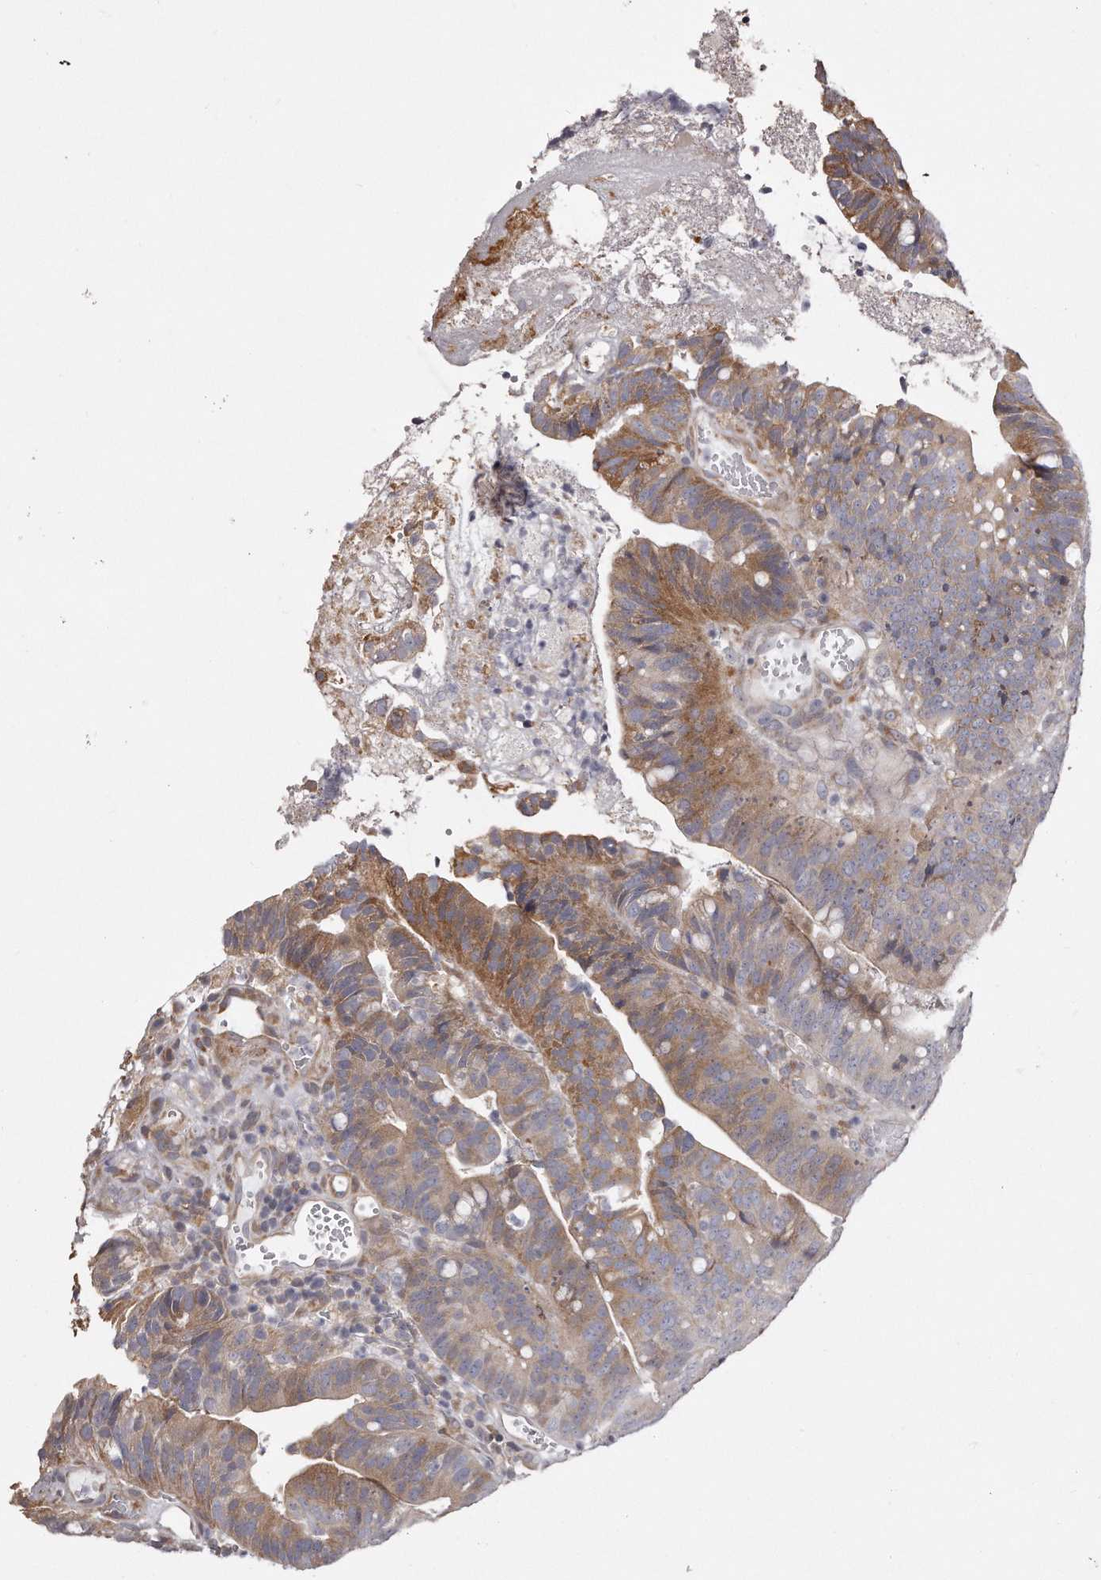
{"staining": {"intensity": "moderate", "quantity": "25%-75%", "location": "cytoplasmic/membranous"}, "tissue": "colorectal cancer", "cell_type": "Tumor cells", "image_type": "cancer", "snomed": [{"axis": "morphology", "description": "Adenocarcinoma, NOS"}, {"axis": "topography", "description": "Colon"}], "caption": "There is medium levels of moderate cytoplasmic/membranous positivity in tumor cells of adenocarcinoma (colorectal), as demonstrated by immunohistochemical staining (brown color).", "gene": "TRAPPC14", "patient": {"sex": "female", "age": 66}}